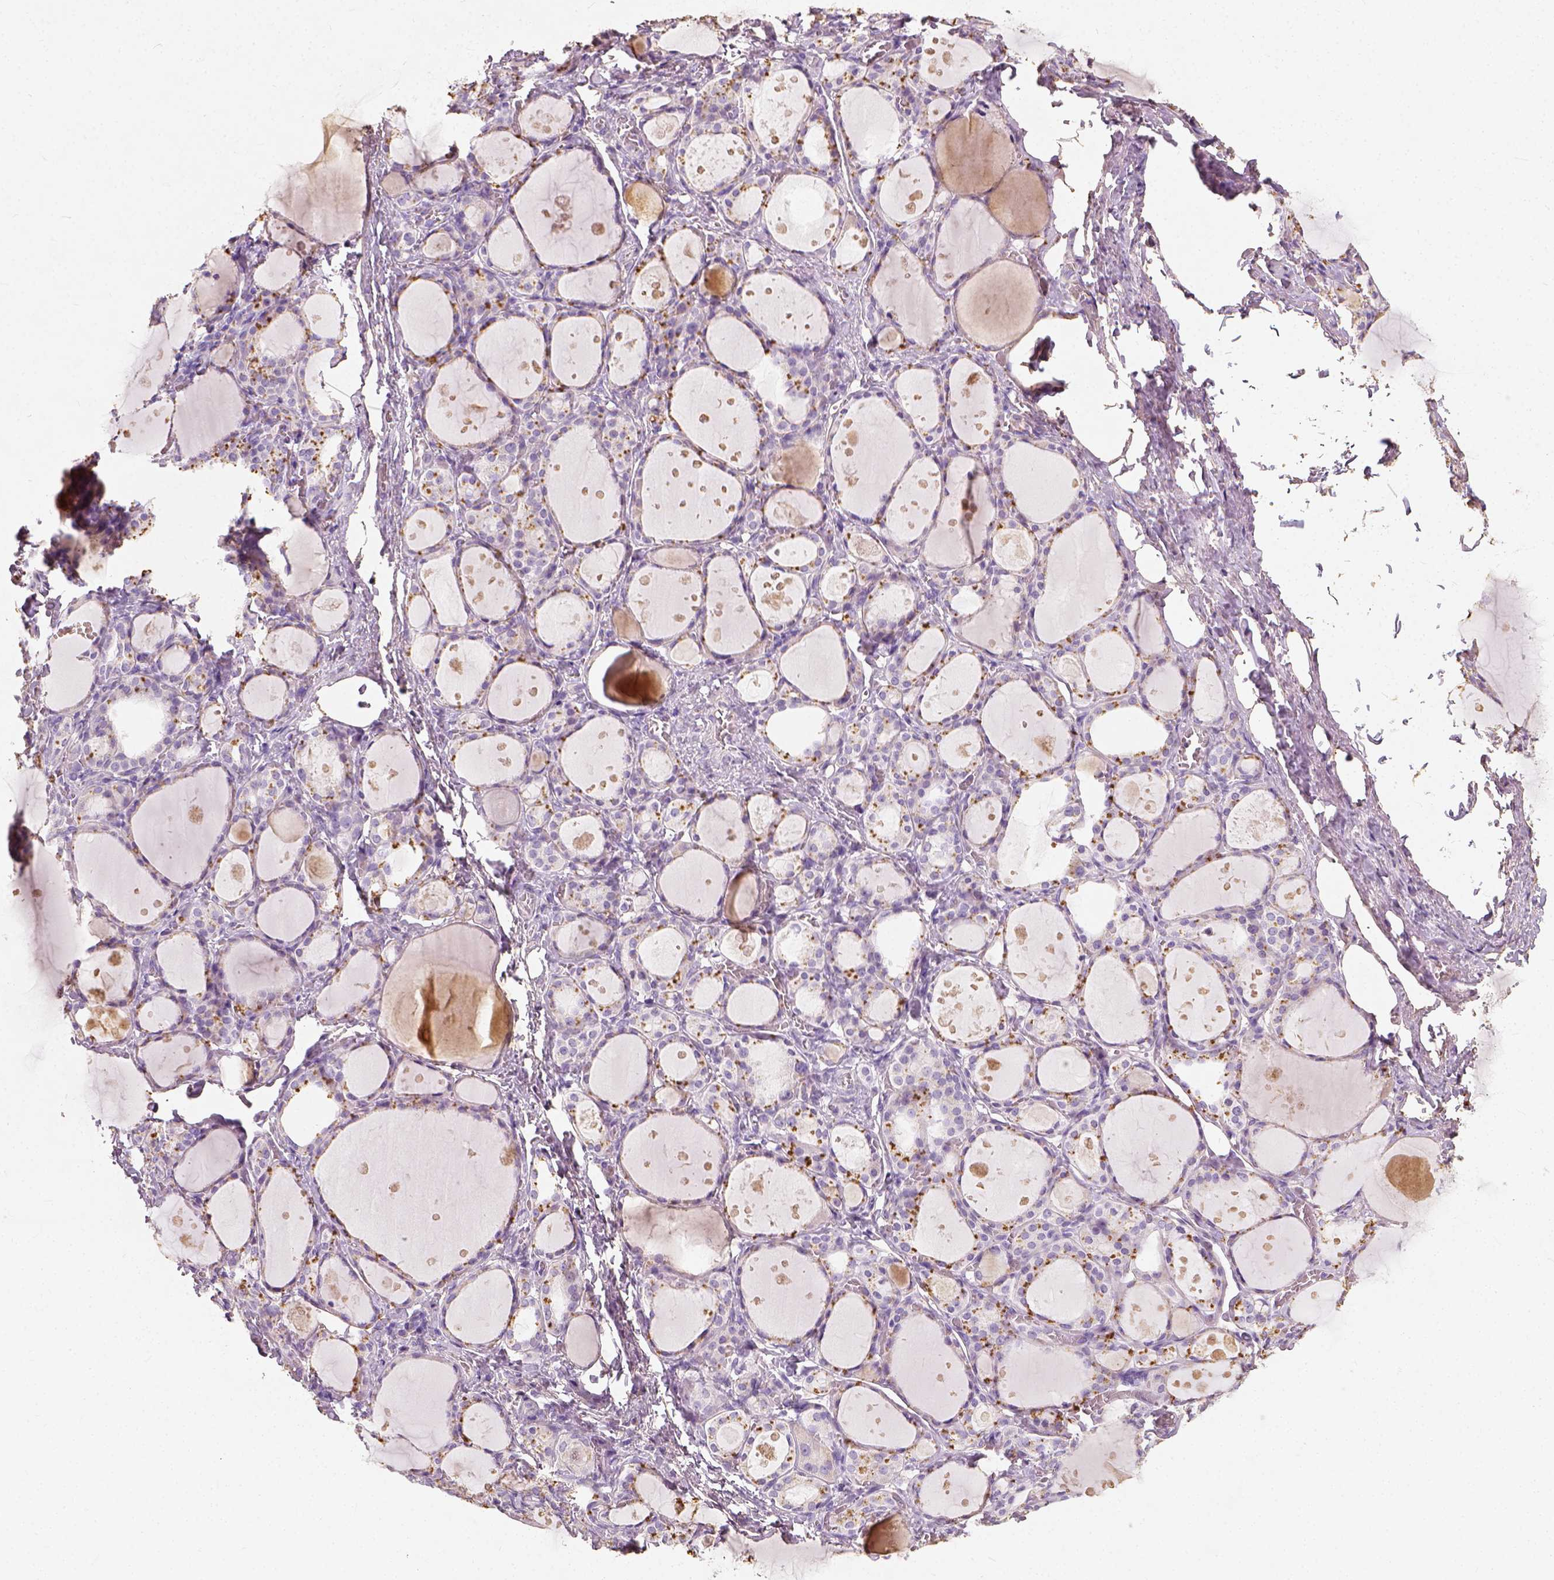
{"staining": {"intensity": "negative", "quantity": "none", "location": "none"}, "tissue": "thyroid gland", "cell_type": "Glandular cells", "image_type": "normal", "snomed": [{"axis": "morphology", "description": "Normal tissue, NOS"}, {"axis": "topography", "description": "Thyroid gland"}], "caption": "Glandular cells show no significant protein staining in normal thyroid gland.", "gene": "DHCR24", "patient": {"sex": "male", "age": 68}}